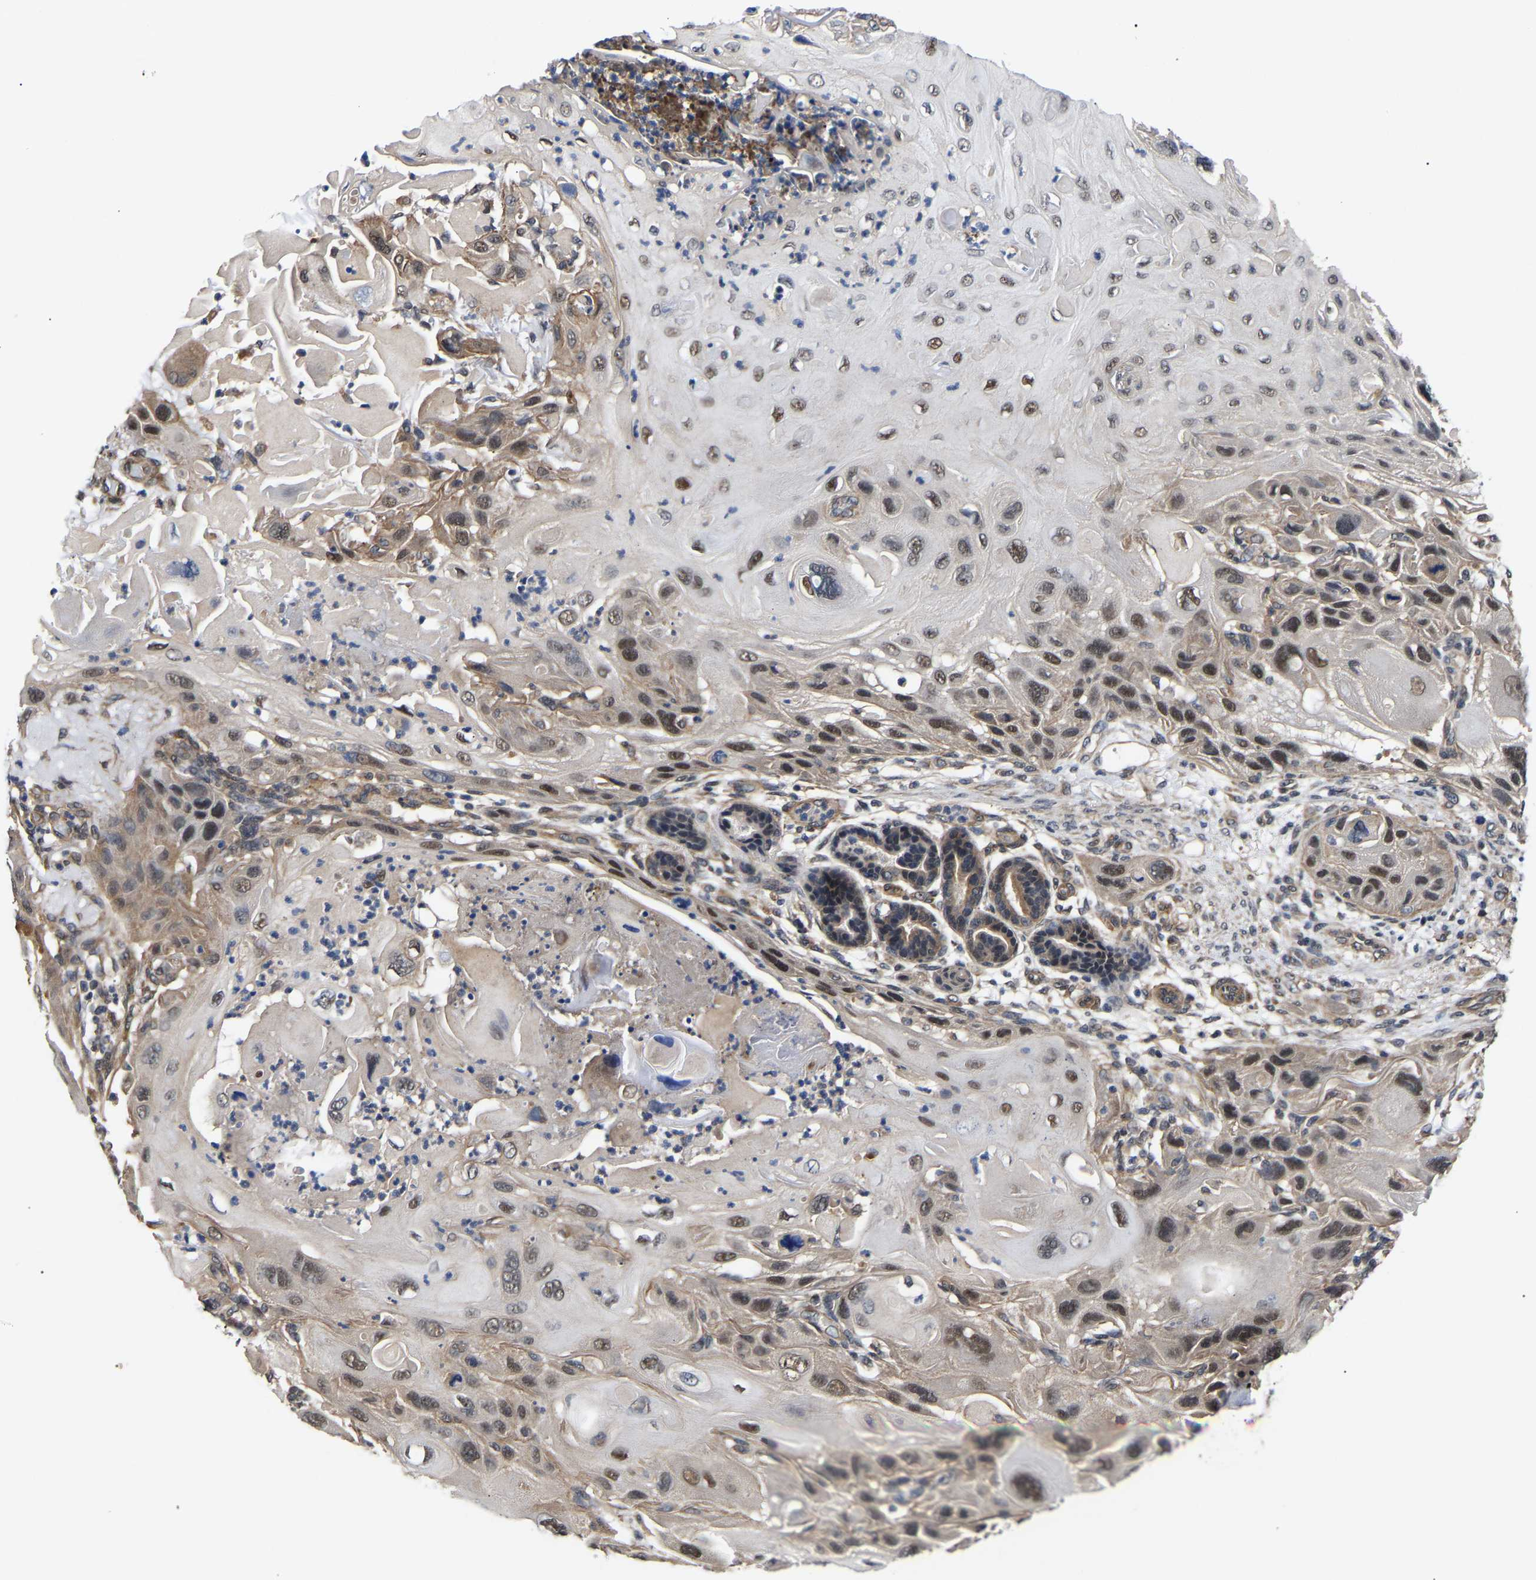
{"staining": {"intensity": "moderate", "quantity": ">75%", "location": "nuclear"}, "tissue": "skin cancer", "cell_type": "Tumor cells", "image_type": "cancer", "snomed": [{"axis": "morphology", "description": "Squamous cell carcinoma, NOS"}, {"axis": "topography", "description": "Skin"}], "caption": "Moderate nuclear positivity is seen in approximately >75% of tumor cells in squamous cell carcinoma (skin).", "gene": "METTL16", "patient": {"sex": "female", "age": 77}}